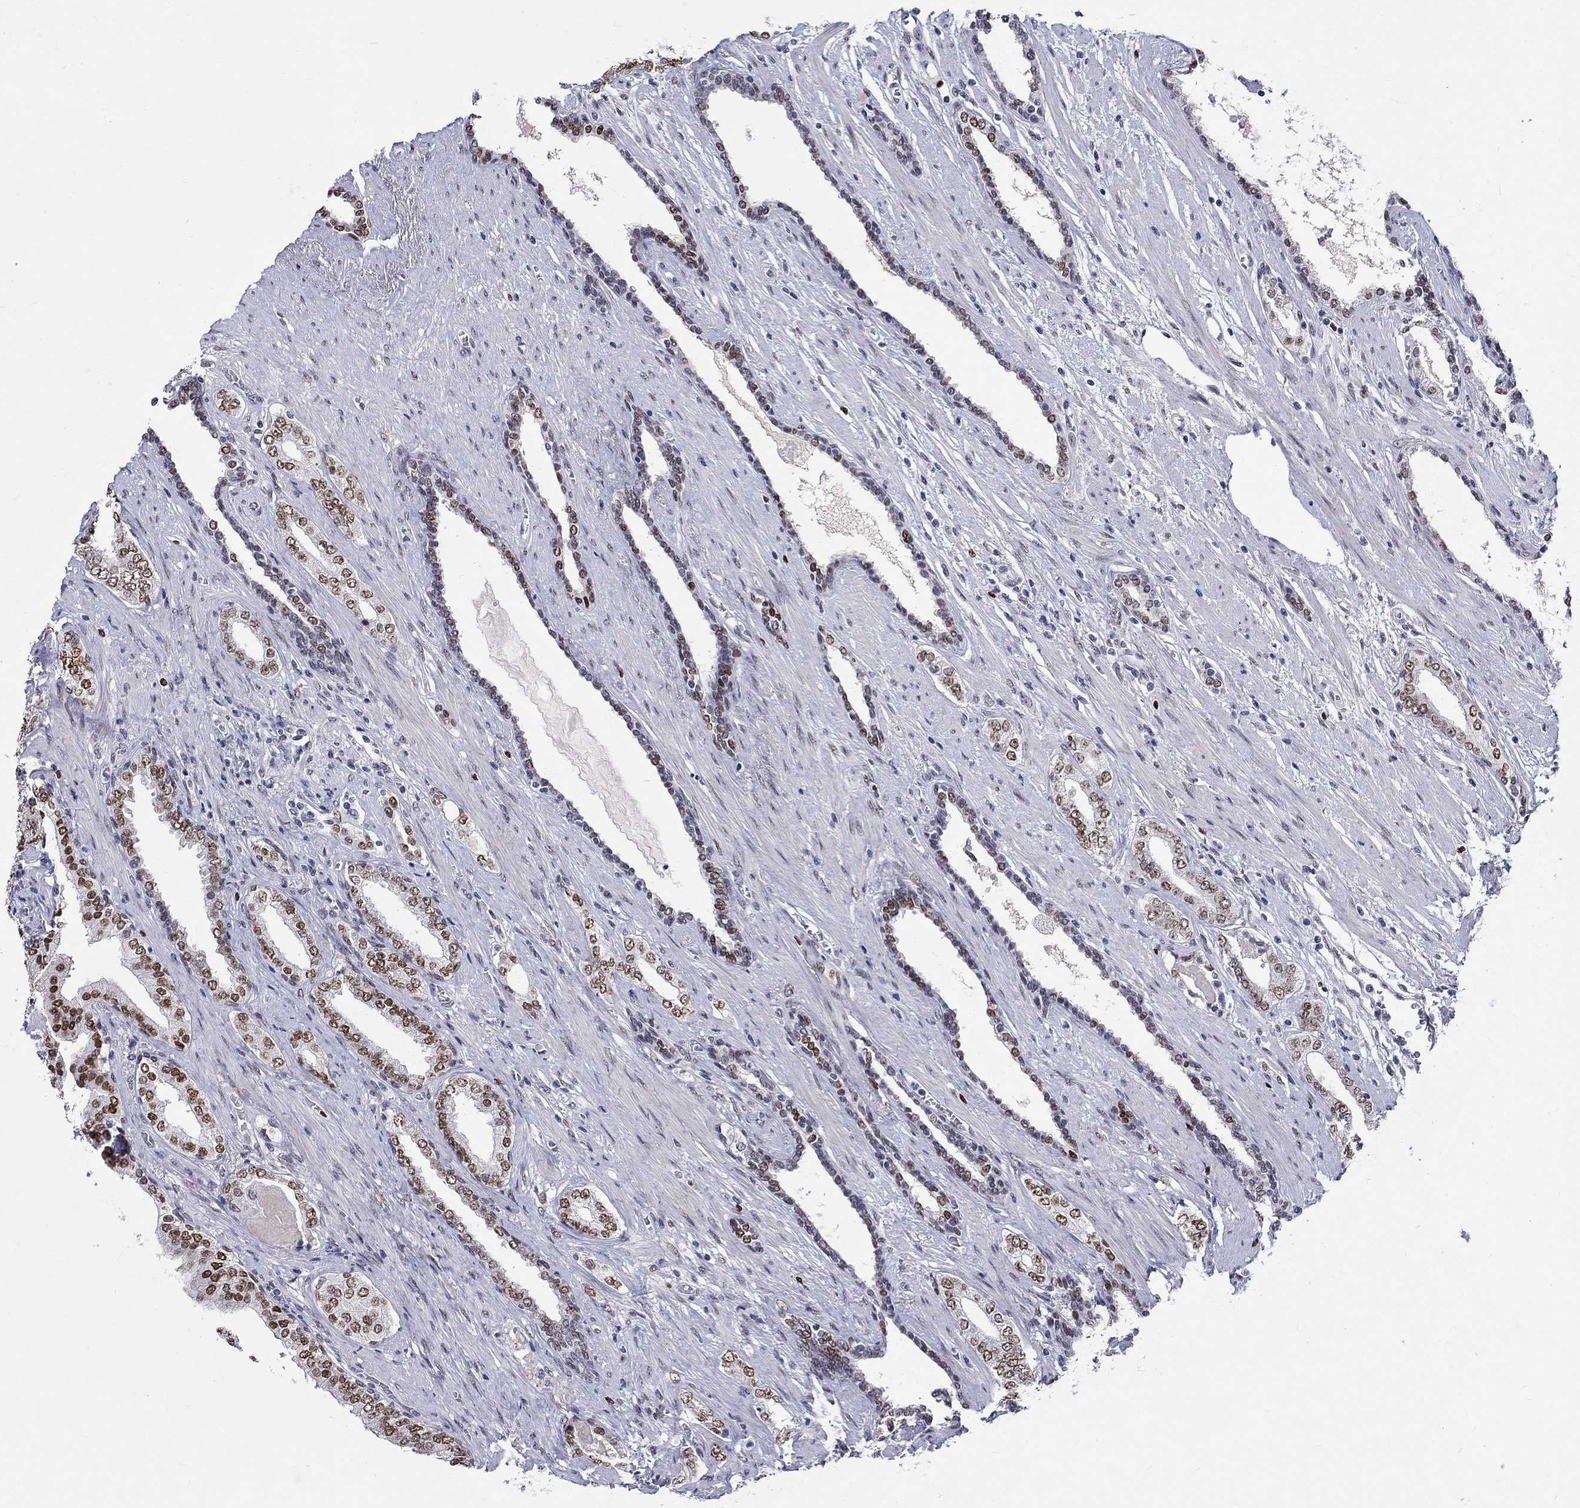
{"staining": {"intensity": "strong", "quantity": "25%-75%", "location": "nuclear"}, "tissue": "prostate cancer", "cell_type": "Tumor cells", "image_type": "cancer", "snomed": [{"axis": "morphology", "description": "Adenocarcinoma, Low grade"}, {"axis": "topography", "description": "Prostate and seminal vesicle, NOS"}], "caption": "Prostate cancer stained with a brown dye shows strong nuclear positive staining in about 25%-75% of tumor cells.", "gene": "GATA2", "patient": {"sex": "male", "age": 61}}